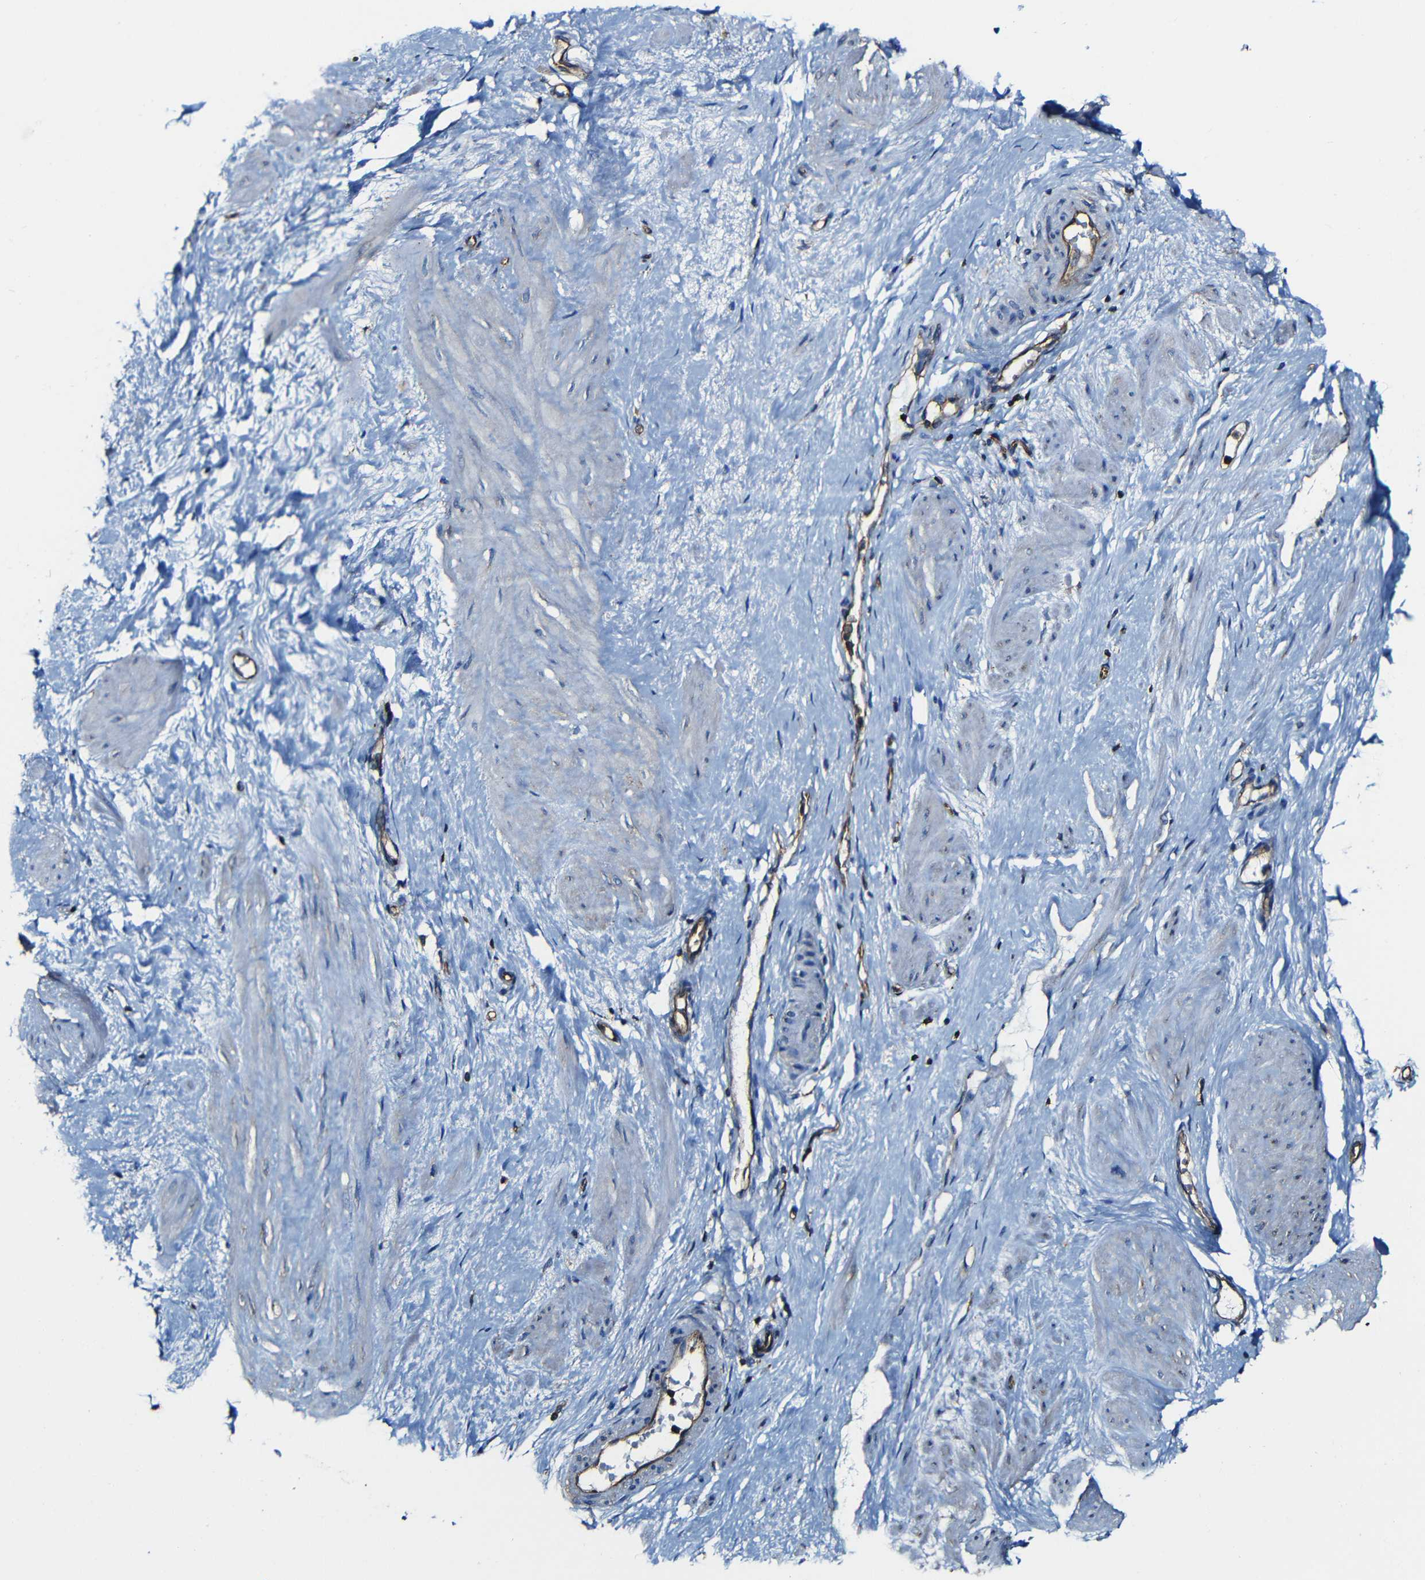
{"staining": {"intensity": "negative", "quantity": "none", "location": "none"}, "tissue": "adipose tissue", "cell_type": "Adipocytes", "image_type": "normal", "snomed": [{"axis": "morphology", "description": "Normal tissue, NOS"}, {"axis": "topography", "description": "Soft tissue"}, {"axis": "topography", "description": "Vascular tissue"}], "caption": "Unremarkable adipose tissue was stained to show a protein in brown. There is no significant staining in adipocytes. (DAB (3,3'-diaminobenzidine) IHC with hematoxylin counter stain).", "gene": "MSN", "patient": {"sex": "female", "age": 35}}